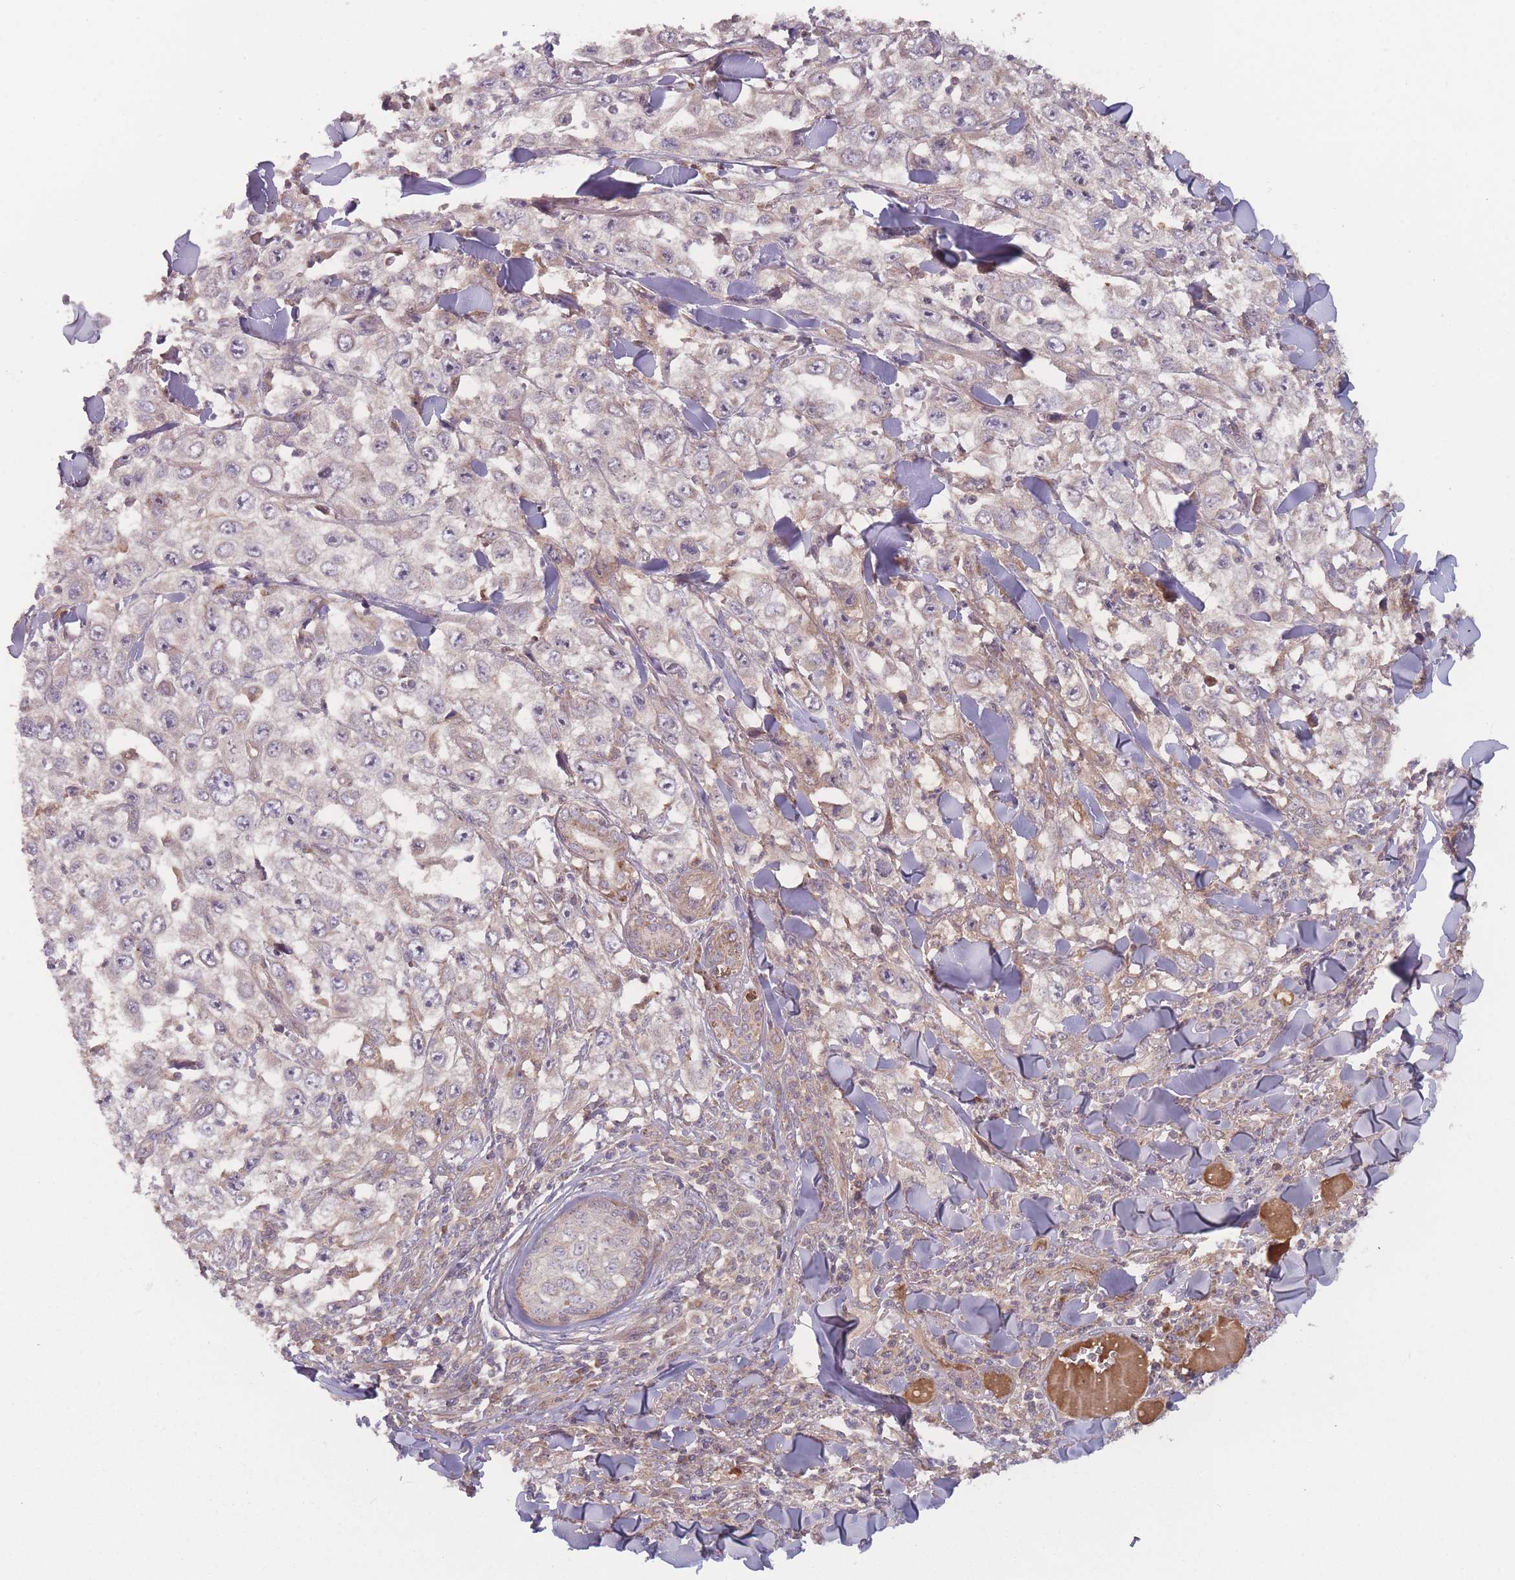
{"staining": {"intensity": "weak", "quantity": "25%-75%", "location": "cytoplasmic/membranous"}, "tissue": "skin cancer", "cell_type": "Tumor cells", "image_type": "cancer", "snomed": [{"axis": "morphology", "description": "Squamous cell carcinoma, NOS"}, {"axis": "topography", "description": "Skin"}], "caption": "Human skin squamous cell carcinoma stained with a protein marker exhibits weak staining in tumor cells.", "gene": "ATP5MG", "patient": {"sex": "male", "age": 82}}